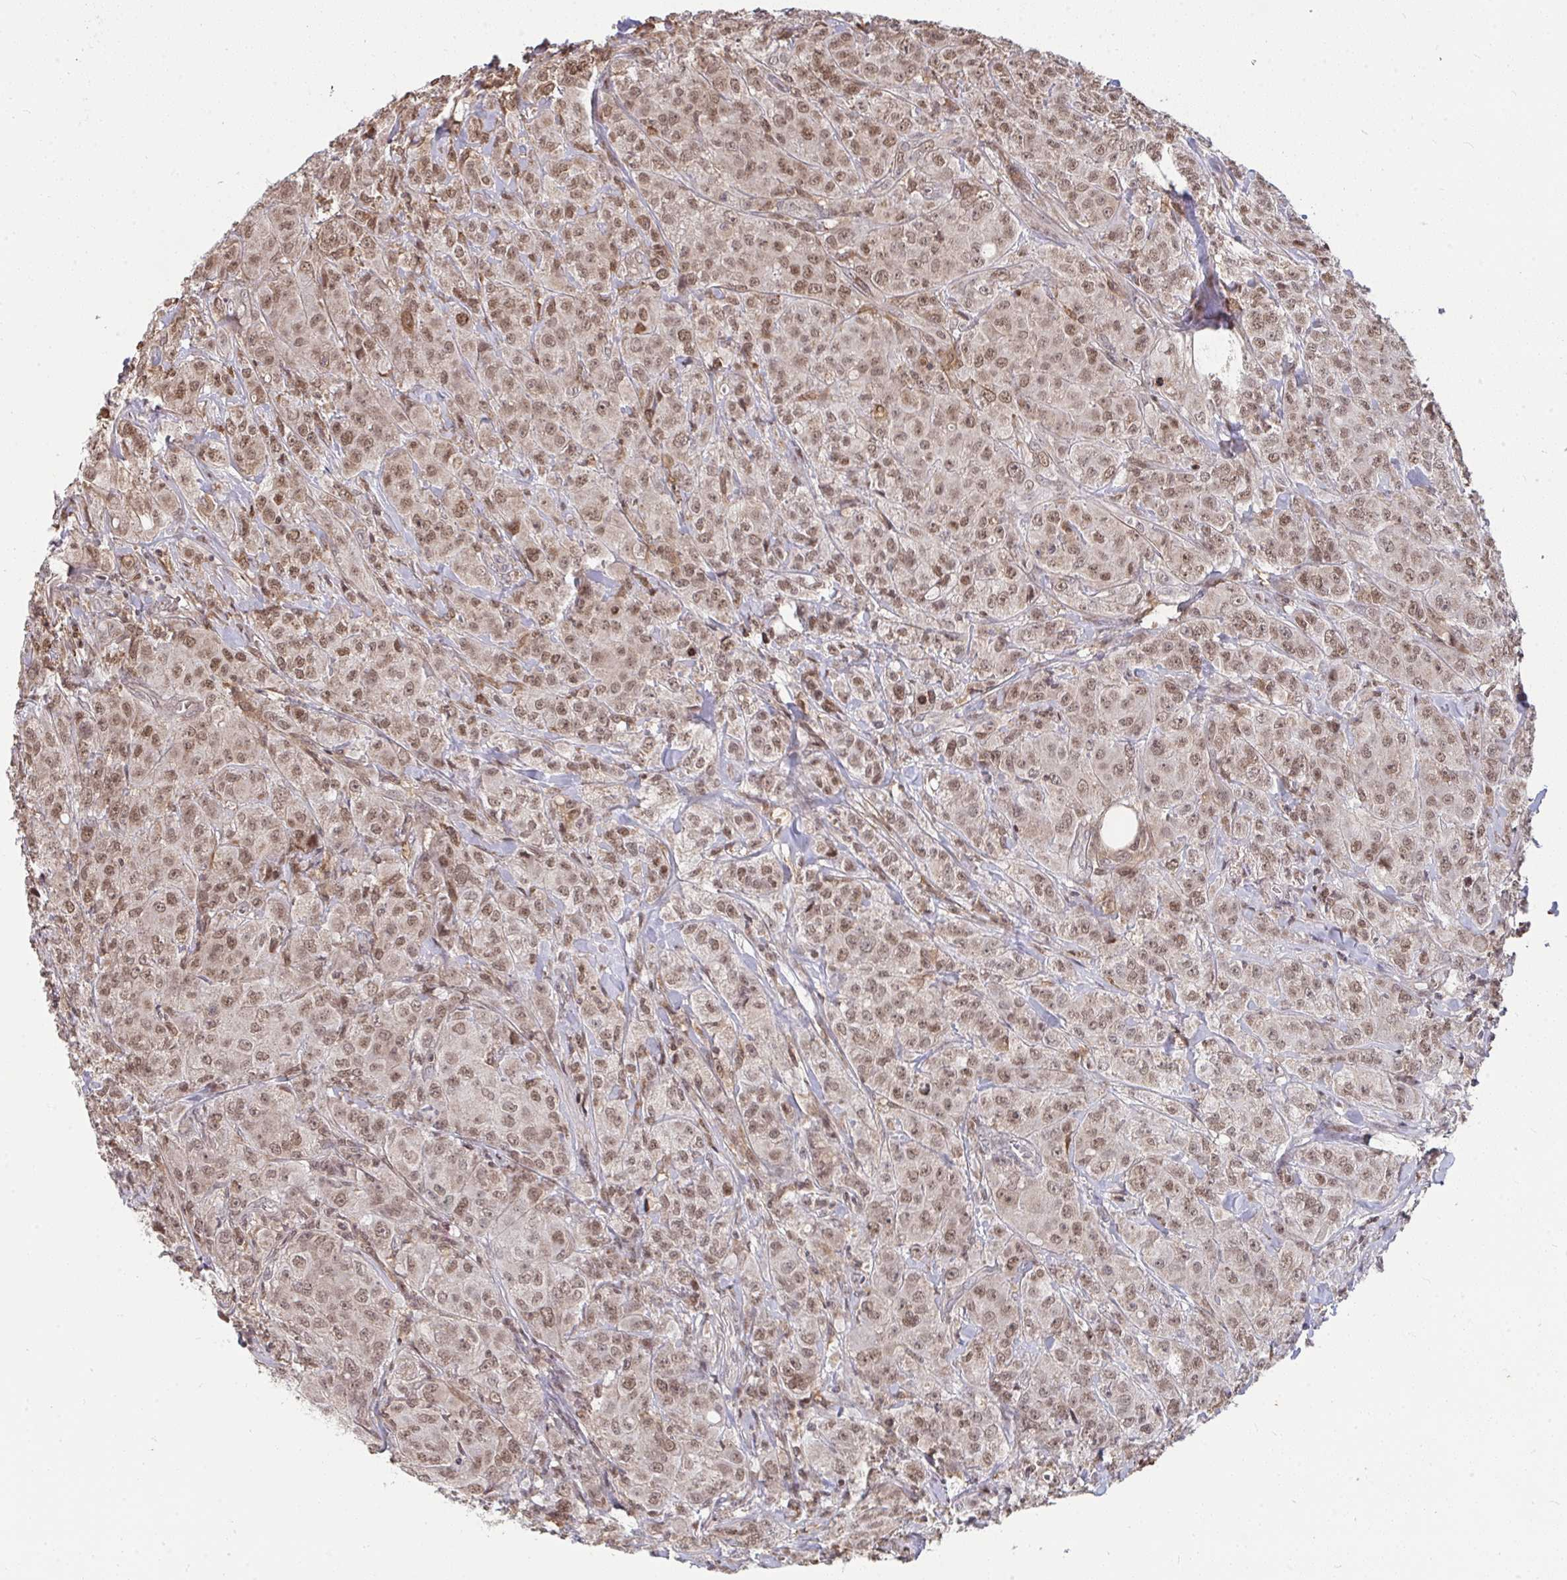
{"staining": {"intensity": "moderate", "quantity": ">75%", "location": "nuclear"}, "tissue": "breast cancer", "cell_type": "Tumor cells", "image_type": "cancer", "snomed": [{"axis": "morphology", "description": "Normal tissue, NOS"}, {"axis": "morphology", "description": "Duct carcinoma"}, {"axis": "topography", "description": "Breast"}], "caption": "Immunohistochemistry photomicrograph of human breast cancer (infiltrating ductal carcinoma) stained for a protein (brown), which demonstrates medium levels of moderate nuclear staining in approximately >75% of tumor cells.", "gene": "SAP30", "patient": {"sex": "female", "age": 43}}